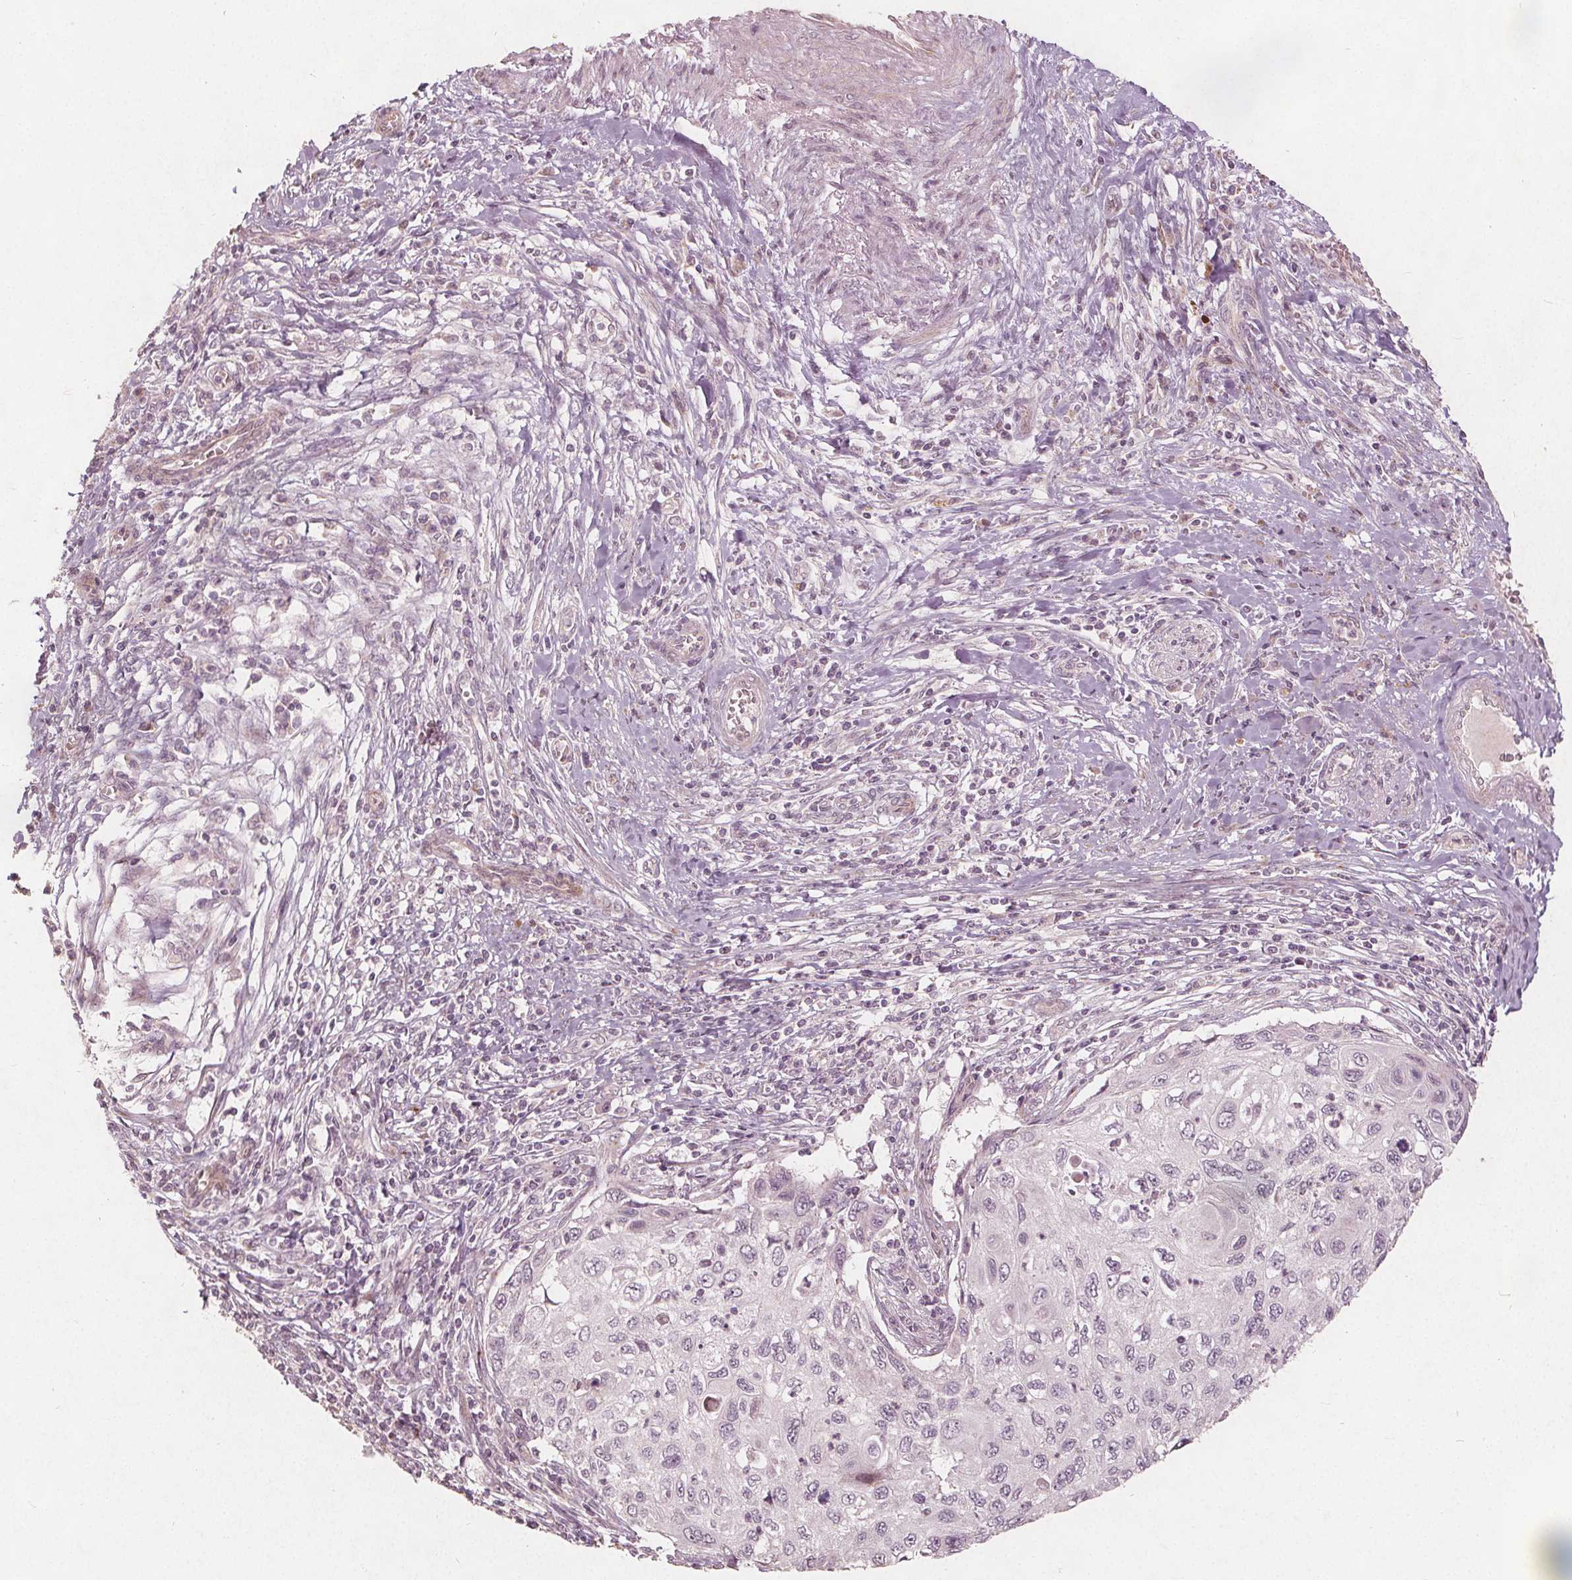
{"staining": {"intensity": "negative", "quantity": "none", "location": "none"}, "tissue": "cervical cancer", "cell_type": "Tumor cells", "image_type": "cancer", "snomed": [{"axis": "morphology", "description": "Squamous cell carcinoma, NOS"}, {"axis": "topography", "description": "Cervix"}], "caption": "Tumor cells show no significant expression in squamous cell carcinoma (cervical).", "gene": "PTPRT", "patient": {"sex": "female", "age": 70}}